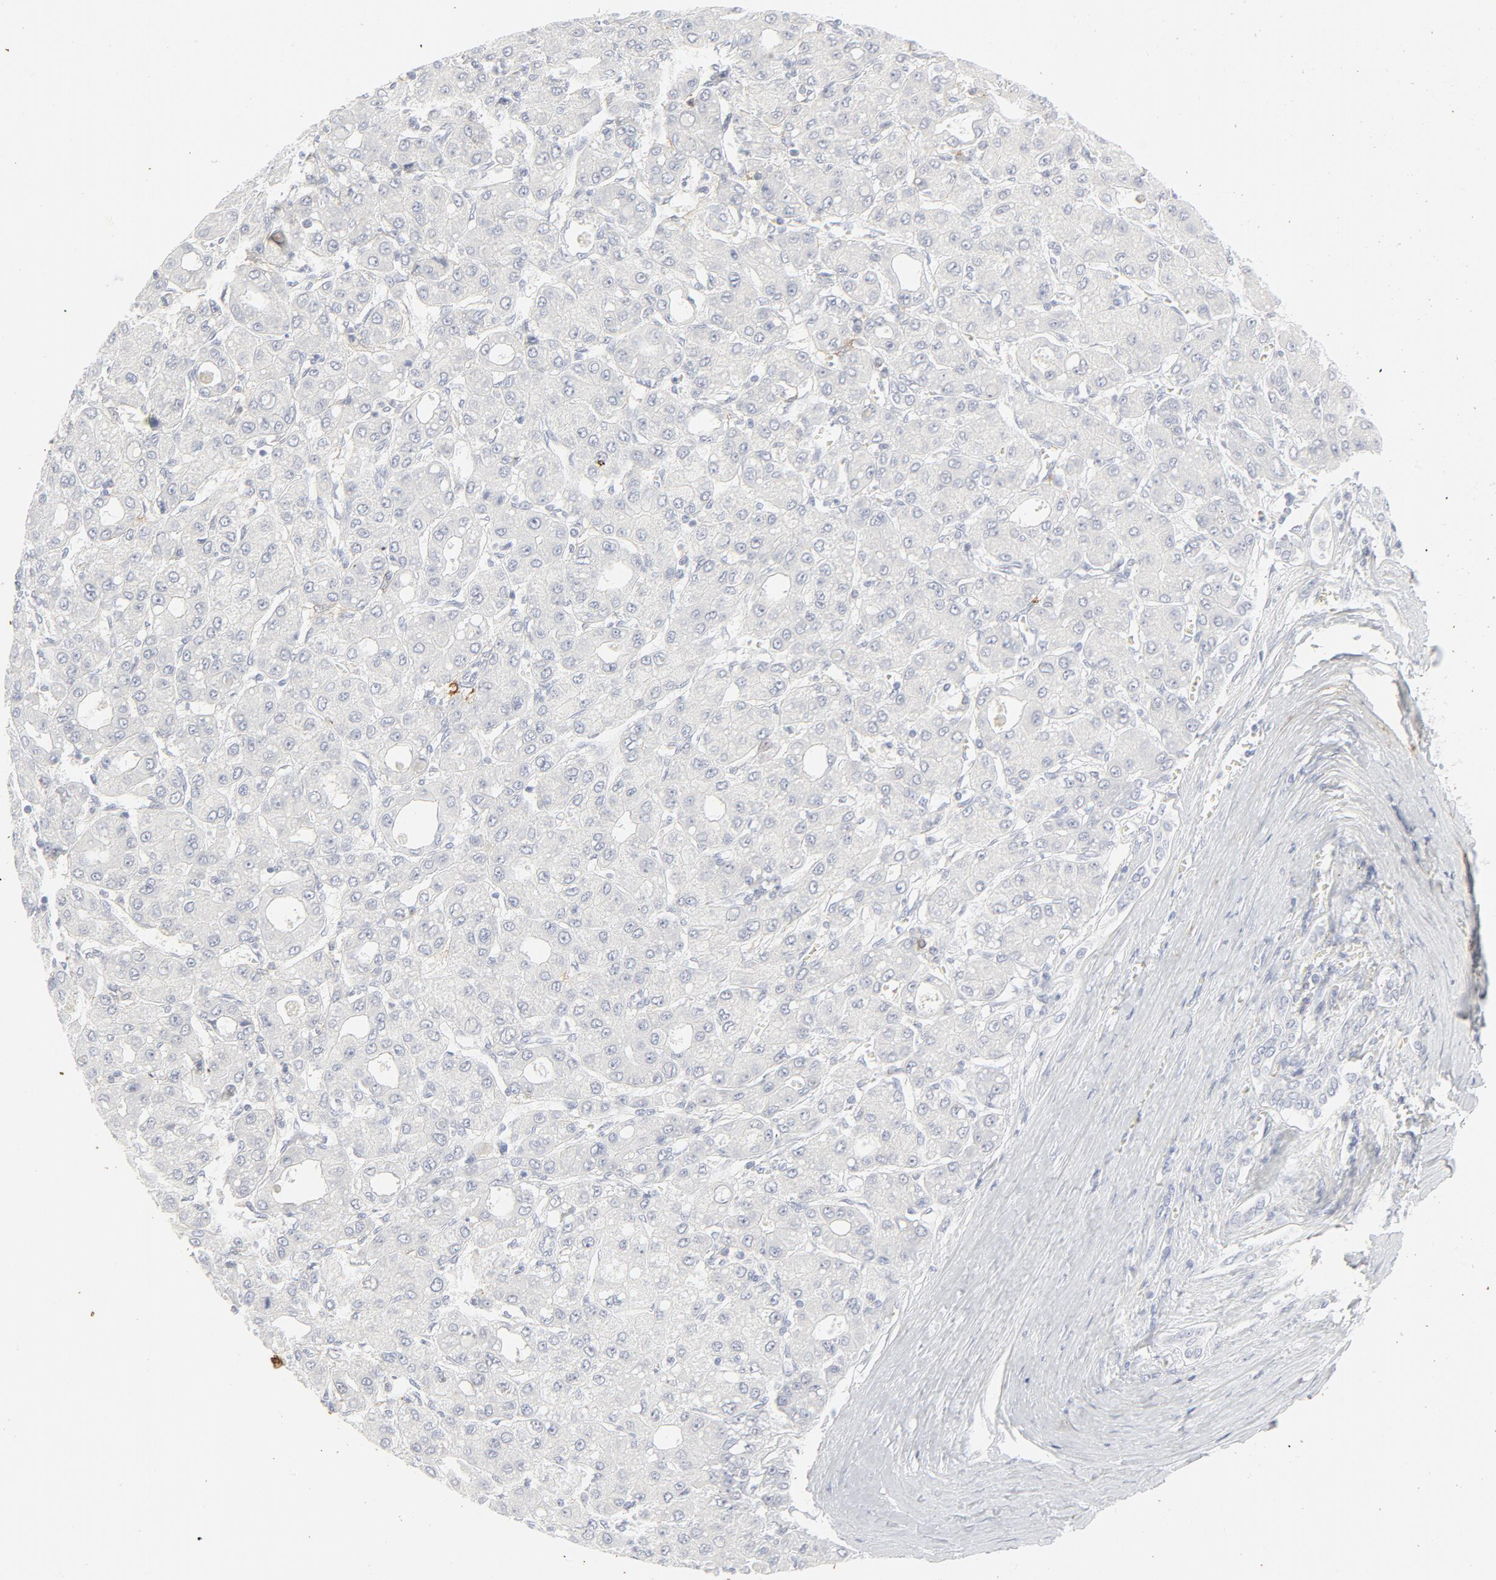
{"staining": {"intensity": "negative", "quantity": "none", "location": "none"}, "tissue": "liver cancer", "cell_type": "Tumor cells", "image_type": "cancer", "snomed": [{"axis": "morphology", "description": "Carcinoma, Hepatocellular, NOS"}, {"axis": "topography", "description": "Liver"}], "caption": "DAB immunohistochemical staining of human hepatocellular carcinoma (liver) demonstrates no significant expression in tumor cells. (Immunohistochemistry, brightfield microscopy, high magnification).", "gene": "CCR7", "patient": {"sex": "male", "age": 69}}